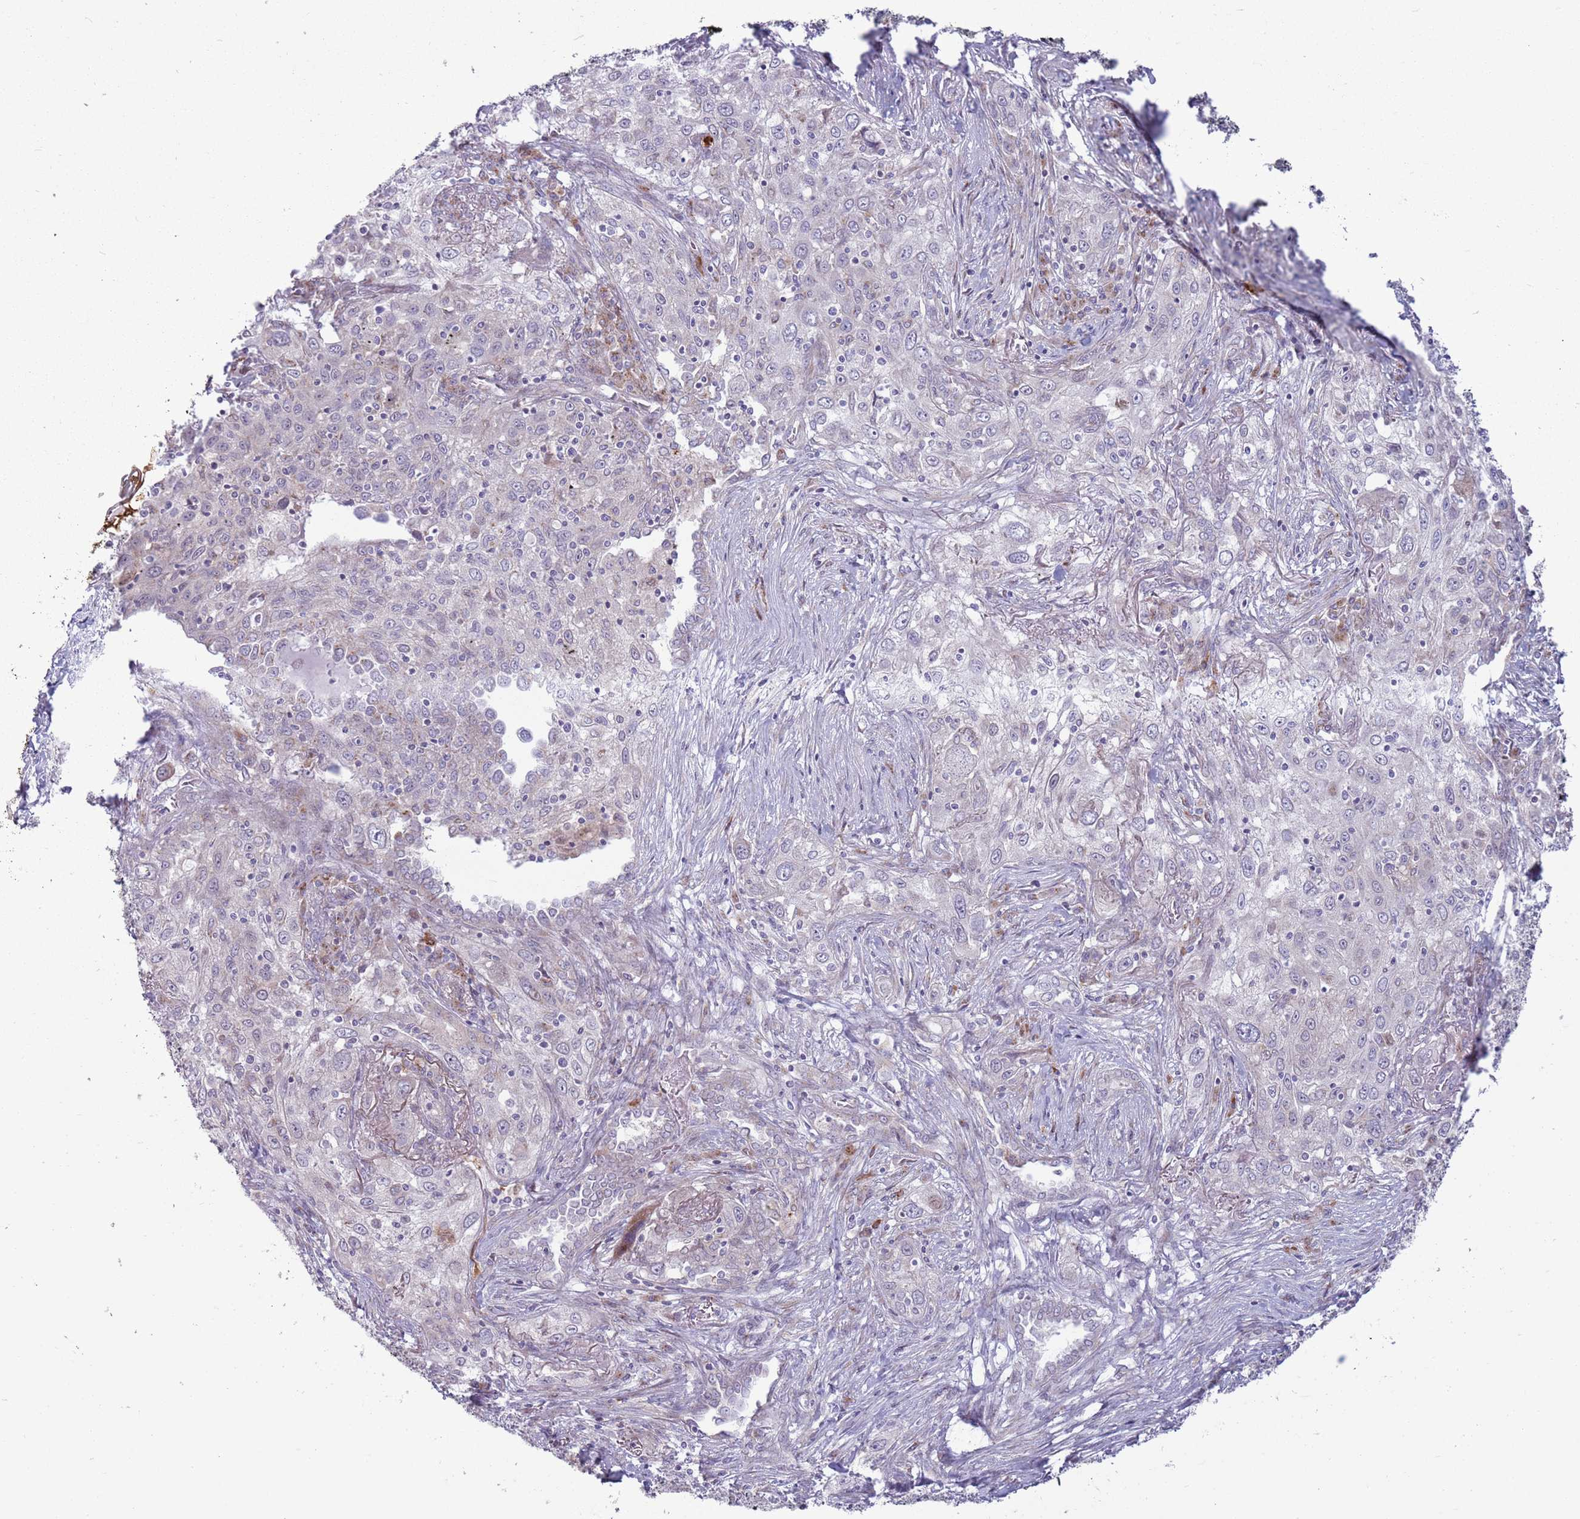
{"staining": {"intensity": "negative", "quantity": "none", "location": "none"}, "tissue": "lung cancer", "cell_type": "Tumor cells", "image_type": "cancer", "snomed": [{"axis": "morphology", "description": "Squamous cell carcinoma, NOS"}, {"axis": "topography", "description": "Lung"}], "caption": "Tumor cells show no significant positivity in lung cancer.", "gene": "CCDC150", "patient": {"sex": "female", "age": 69}}